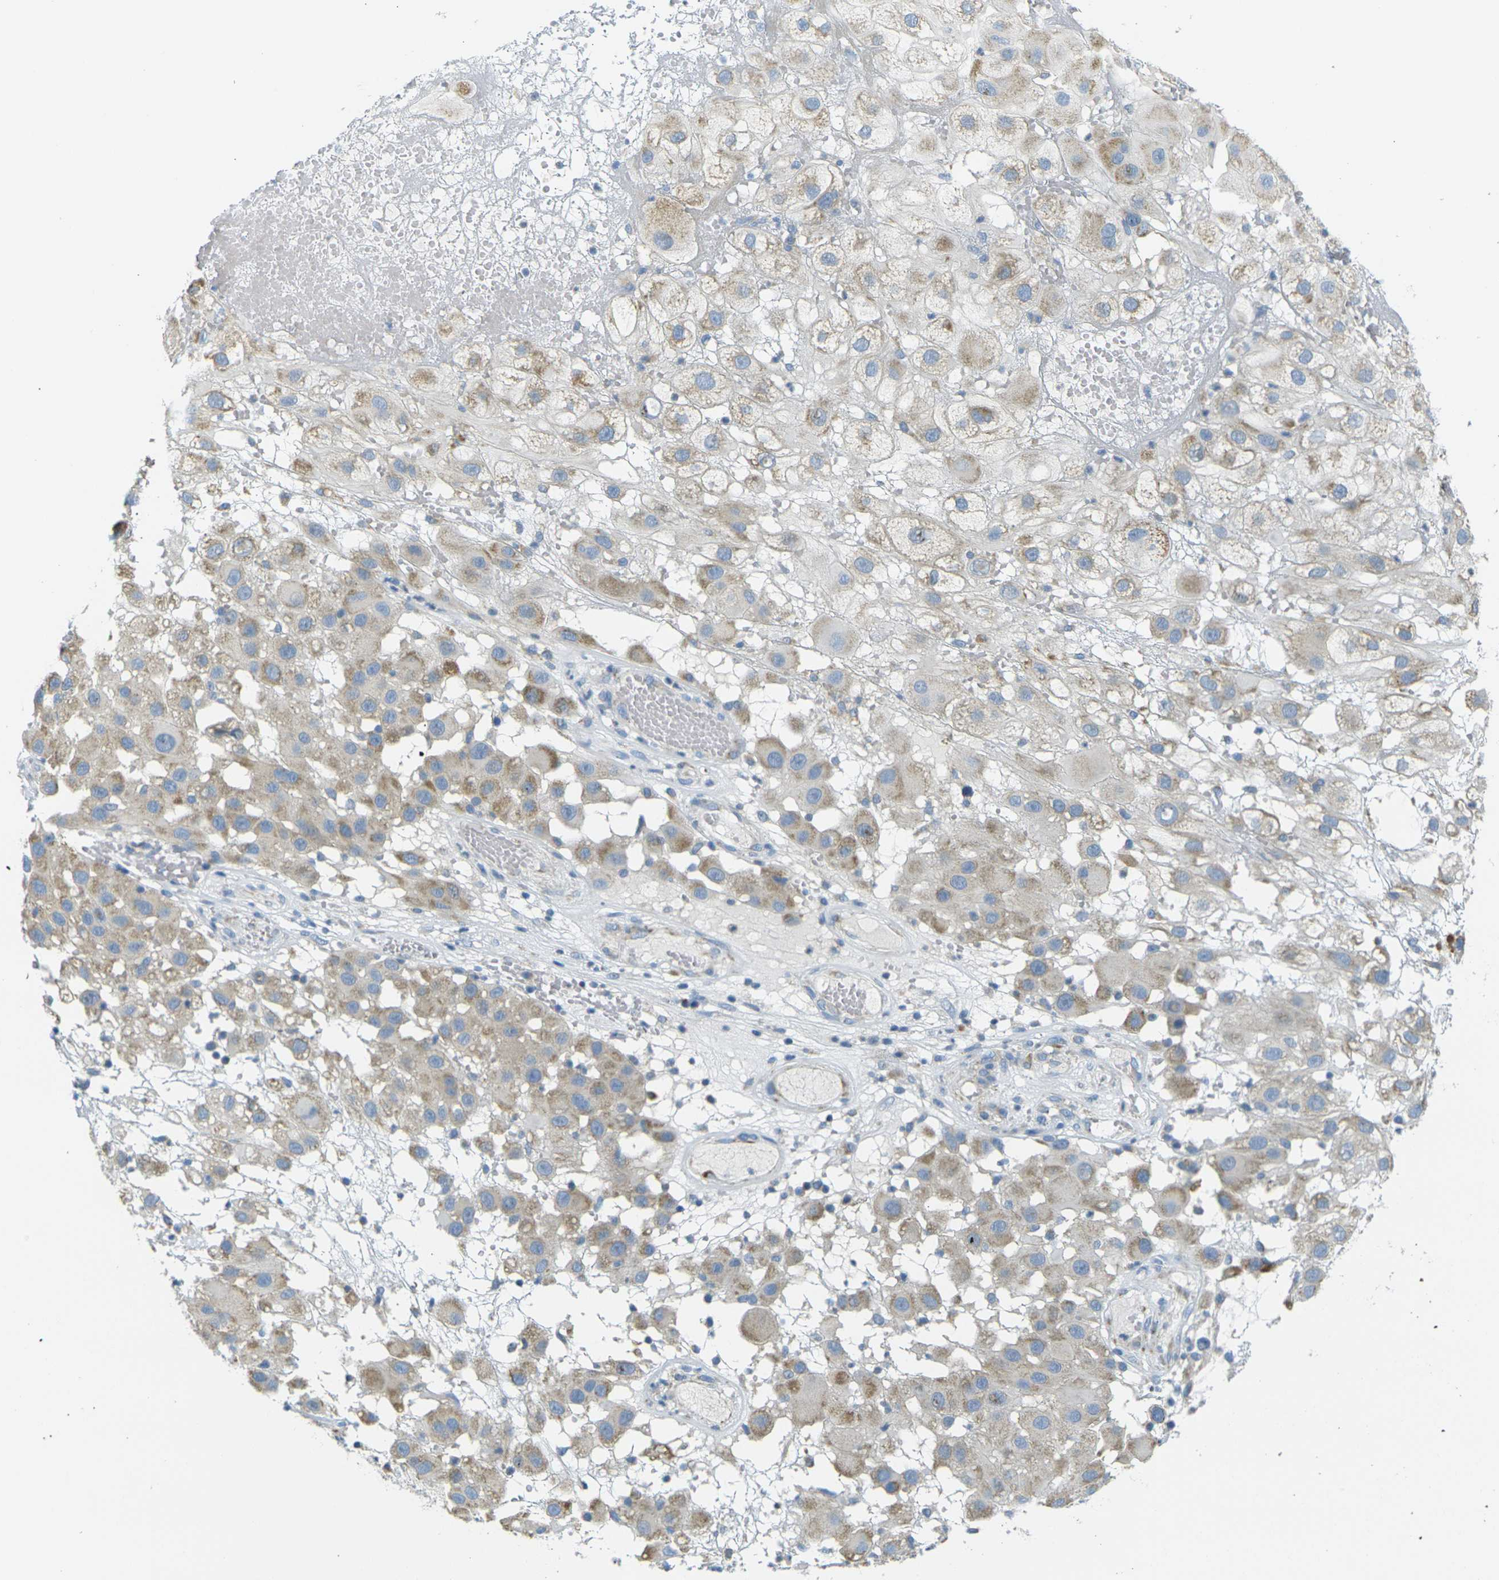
{"staining": {"intensity": "weak", "quantity": "25%-75%", "location": "cytoplasmic/membranous"}, "tissue": "melanoma", "cell_type": "Tumor cells", "image_type": "cancer", "snomed": [{"axis": "morphology", "description": "Malignant melanoma, NOS"}, {"axis": "topography", "description": "Skin"}], "caption": "Protein staining of malignant melanoma tissue displays weak cytoplasmic/membranous staining in approximately 25%-75% of tumor cells.", "gene": "PARD6B", "patient": {"sex": "female", "age": 81}}